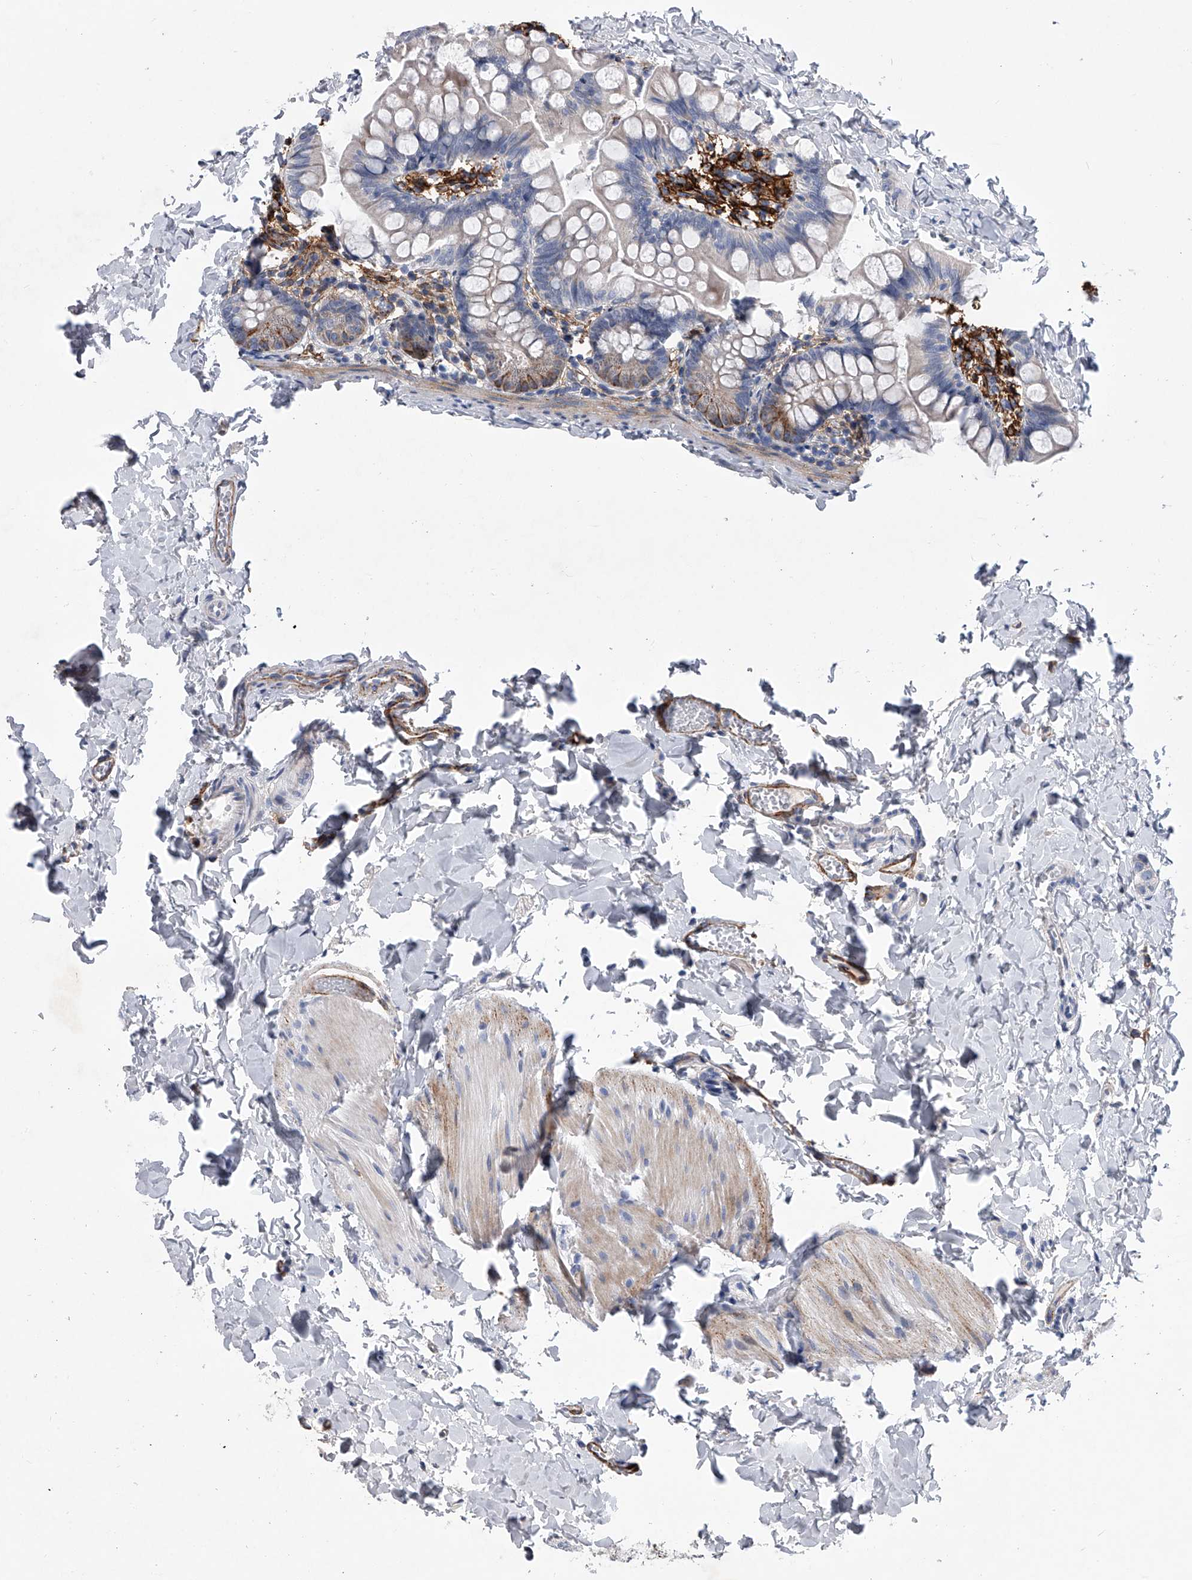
{"staining": {"intensity": "moderate", "quantity": "<25%", "location": "cytoplasmic/membranous"}, "tissue": "small intestine", "cell_type": "Glandular cells", "image_type": "normal", "snomed": [{"axis": "morphology", "description": "Normal tissue, NOS"}, {"axis": "topography", "description": "Small intestine"}], "caption": "Small intestine stained with immunohistochemistry (IHC) displays moderate cytoplasmic/membranous staining in about <25% of glandular cells.", "gene": "ALG14", "patient": {"sex": "male", "age": 7}}